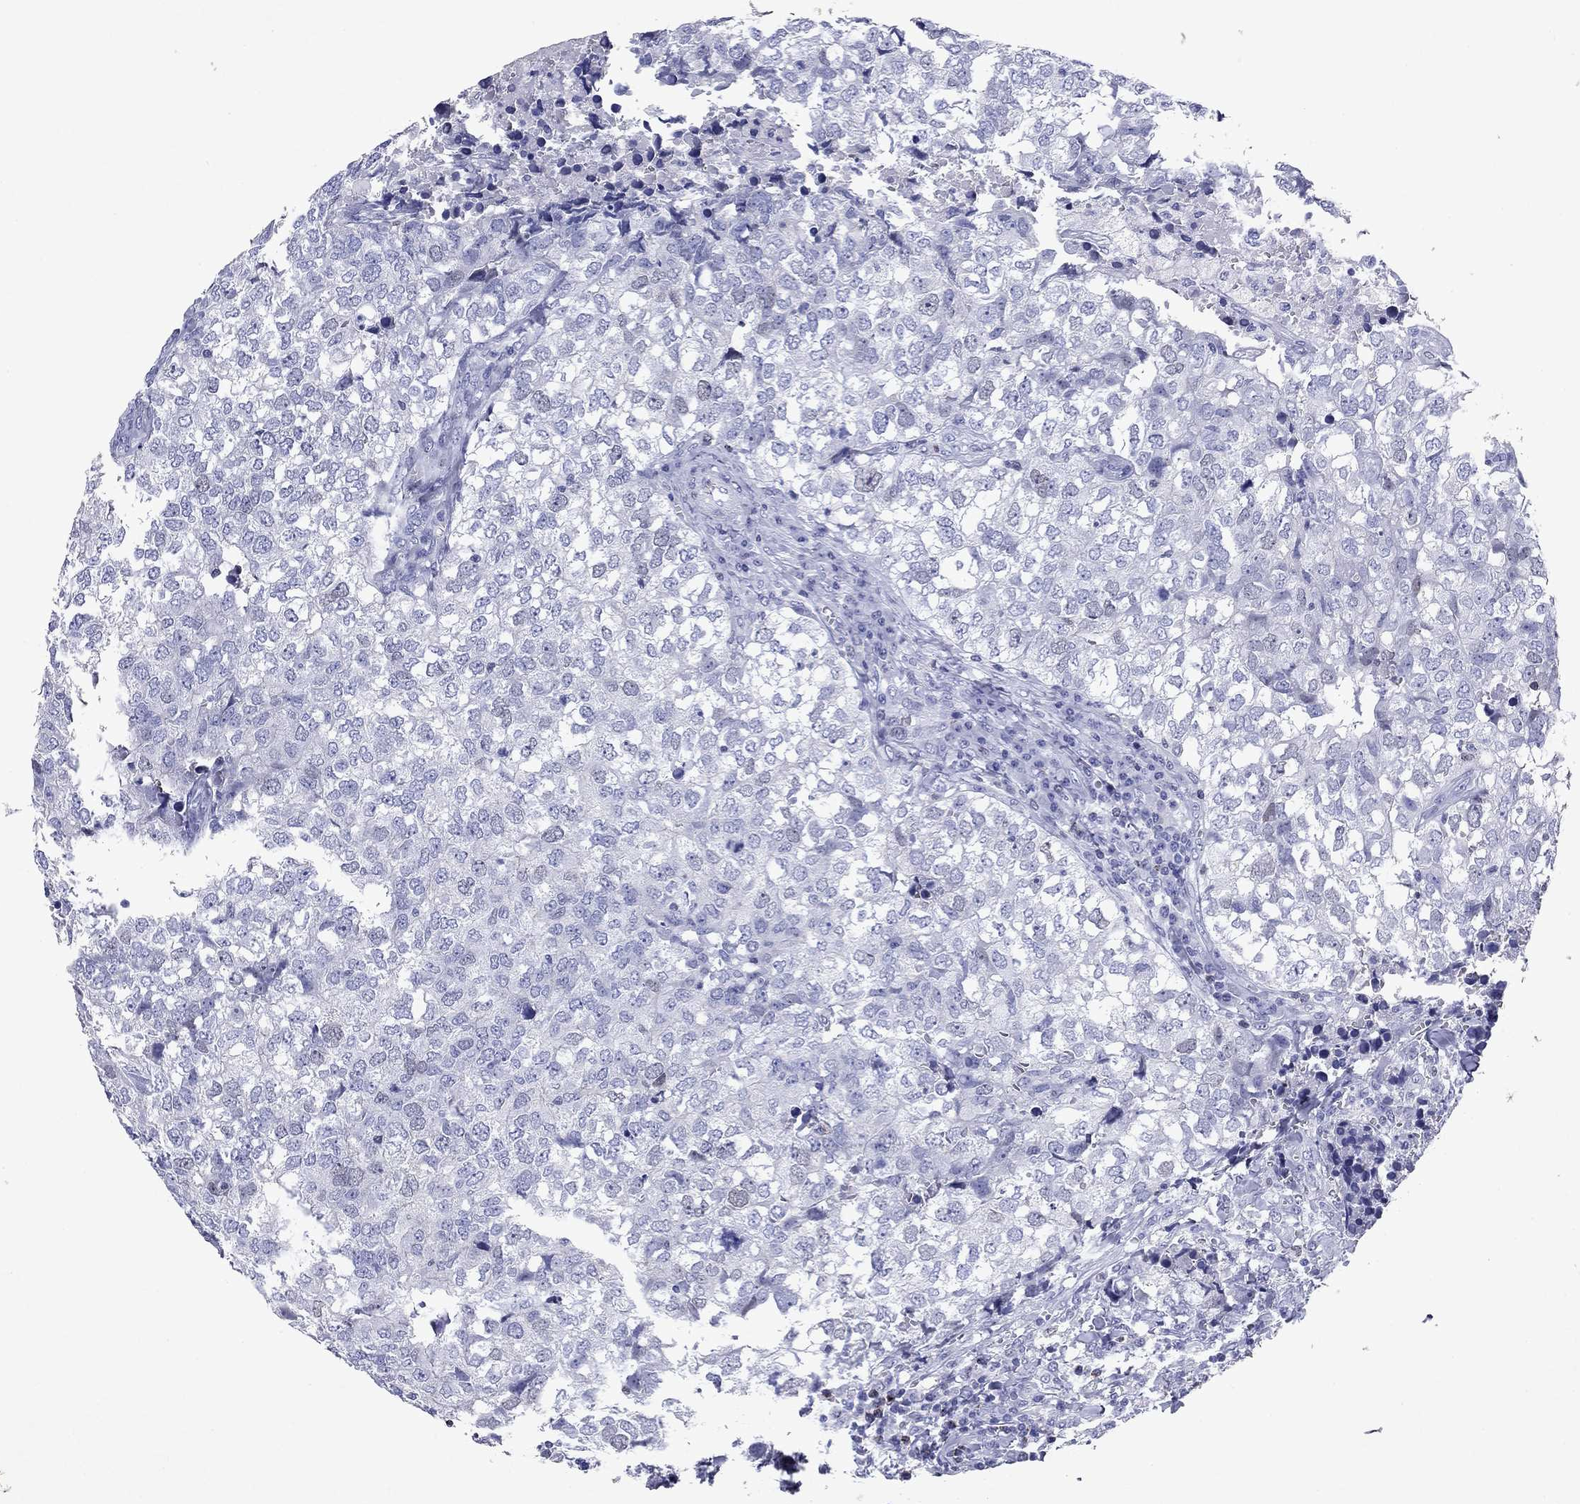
{"staining": {"intensity": "negative", "quantity": "none", "location": "none"}, "tissue": "breast cancer", "cell_type": "Tumor cells", "image_type": "cancer", "snomed": [{"axis": "morphology", "description": "Duct carcinoma"}, {"axis": "topography", "description": "Breast"}], "caption": "This micrograph is of intraductal carcinoma (breast) stained with immunohistochemistry (IHC) to label a protein in brown with the nuclei are counter-stained blue. There is no expression in tumor cells. Brightfield microscopy of immunohistochemistry stained with DAB (brown) and hematoxylin (blue), captured at high magnification.", "gene": "GZMK", "patient": {"sex": "female", "age": 30}}